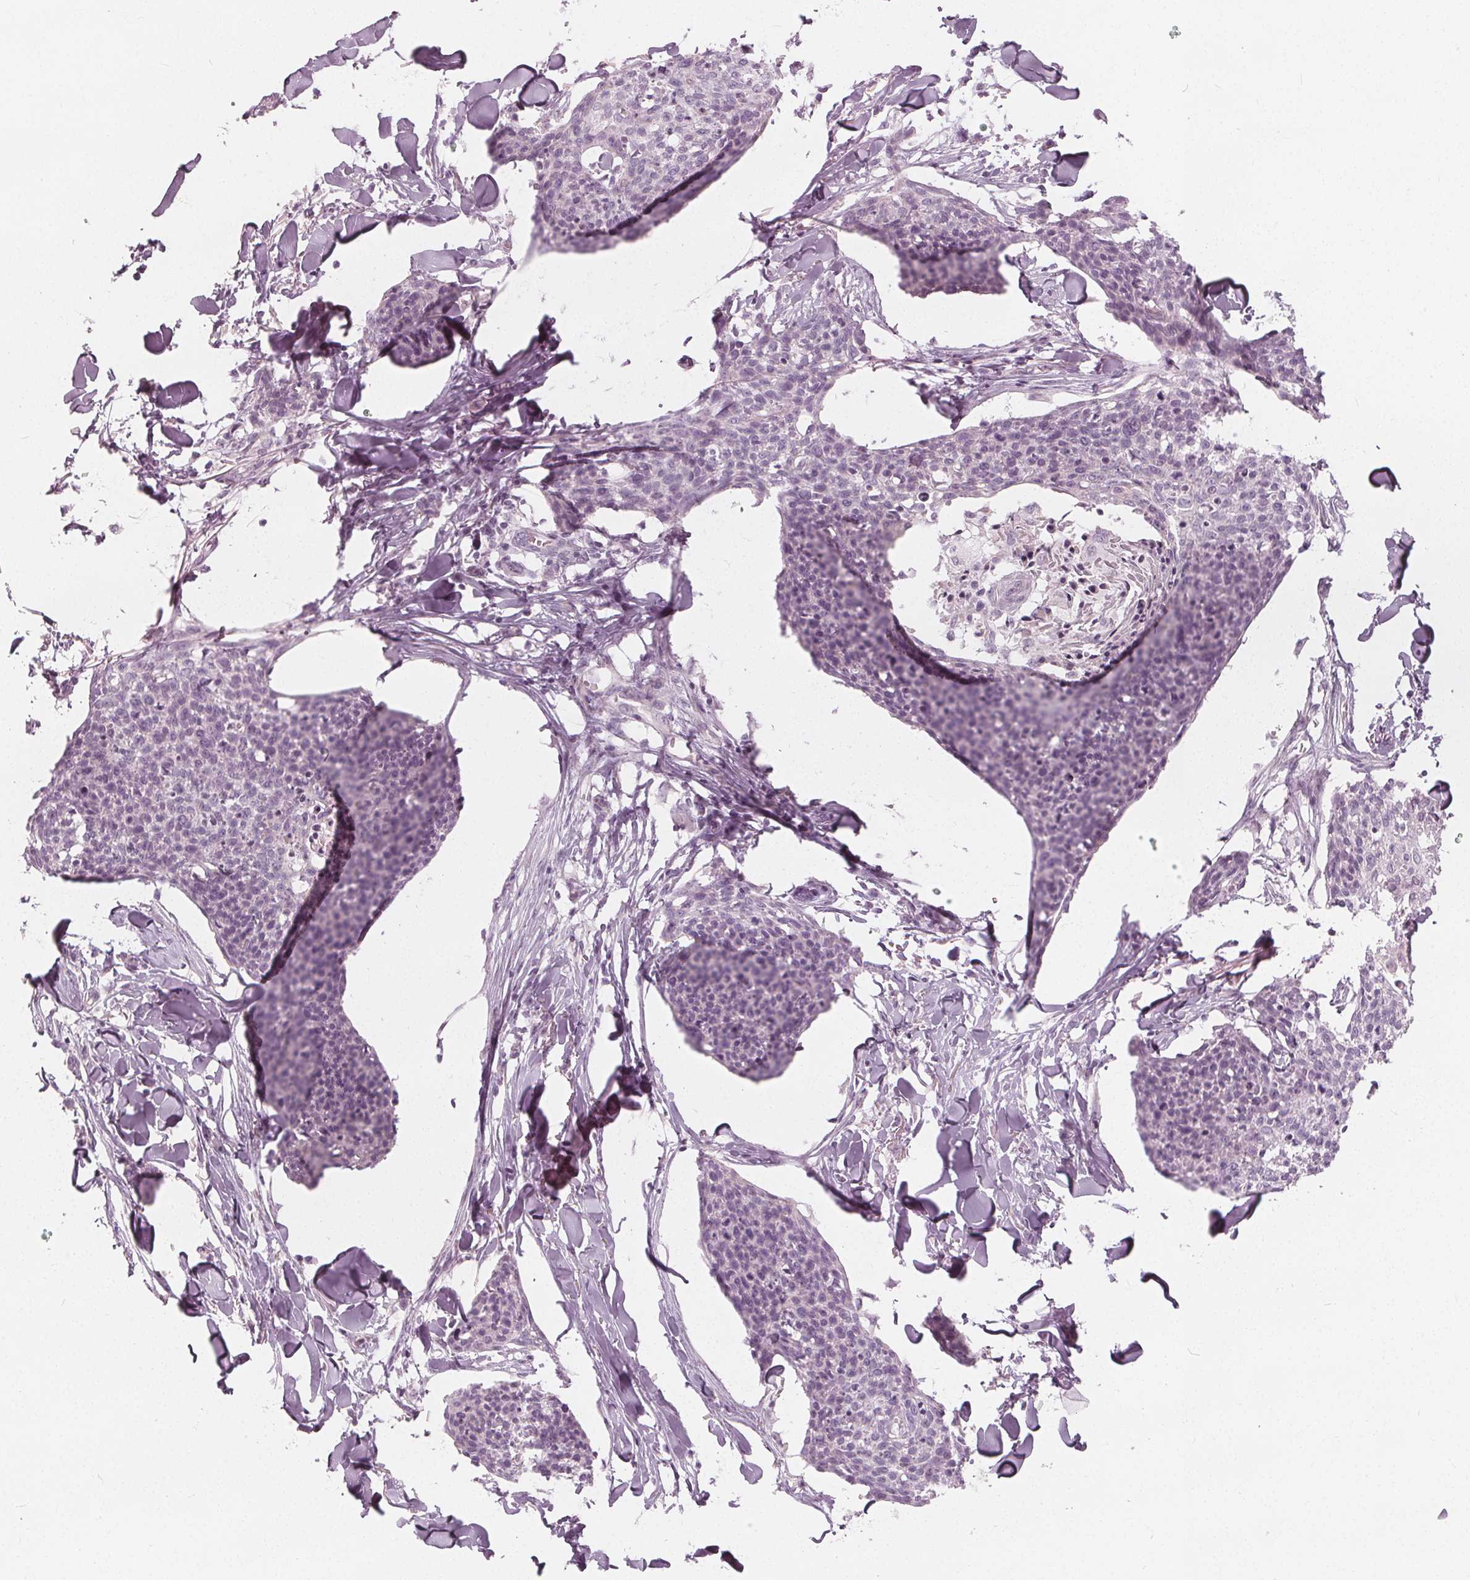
{"staining": {"intensity": "negative", "quantity": "none", "location": "none"}, "tissue": "skin cancer", "cell_type": "Tumor cells", "image_type": "cancer", "snomed": [{"axis": "morphology", "description": "Squamous cell carcinoma, NOS"}, {"axis": "topography", "description": "Skin"}, {"axis": "topography", "description": "Vulva"}], "caption": "Tumor cells show no significant expression in skin cancer (squamous cell carcinoma).", "gene": "BRSK1", "patient": {"sex": "female", "age": 75}}